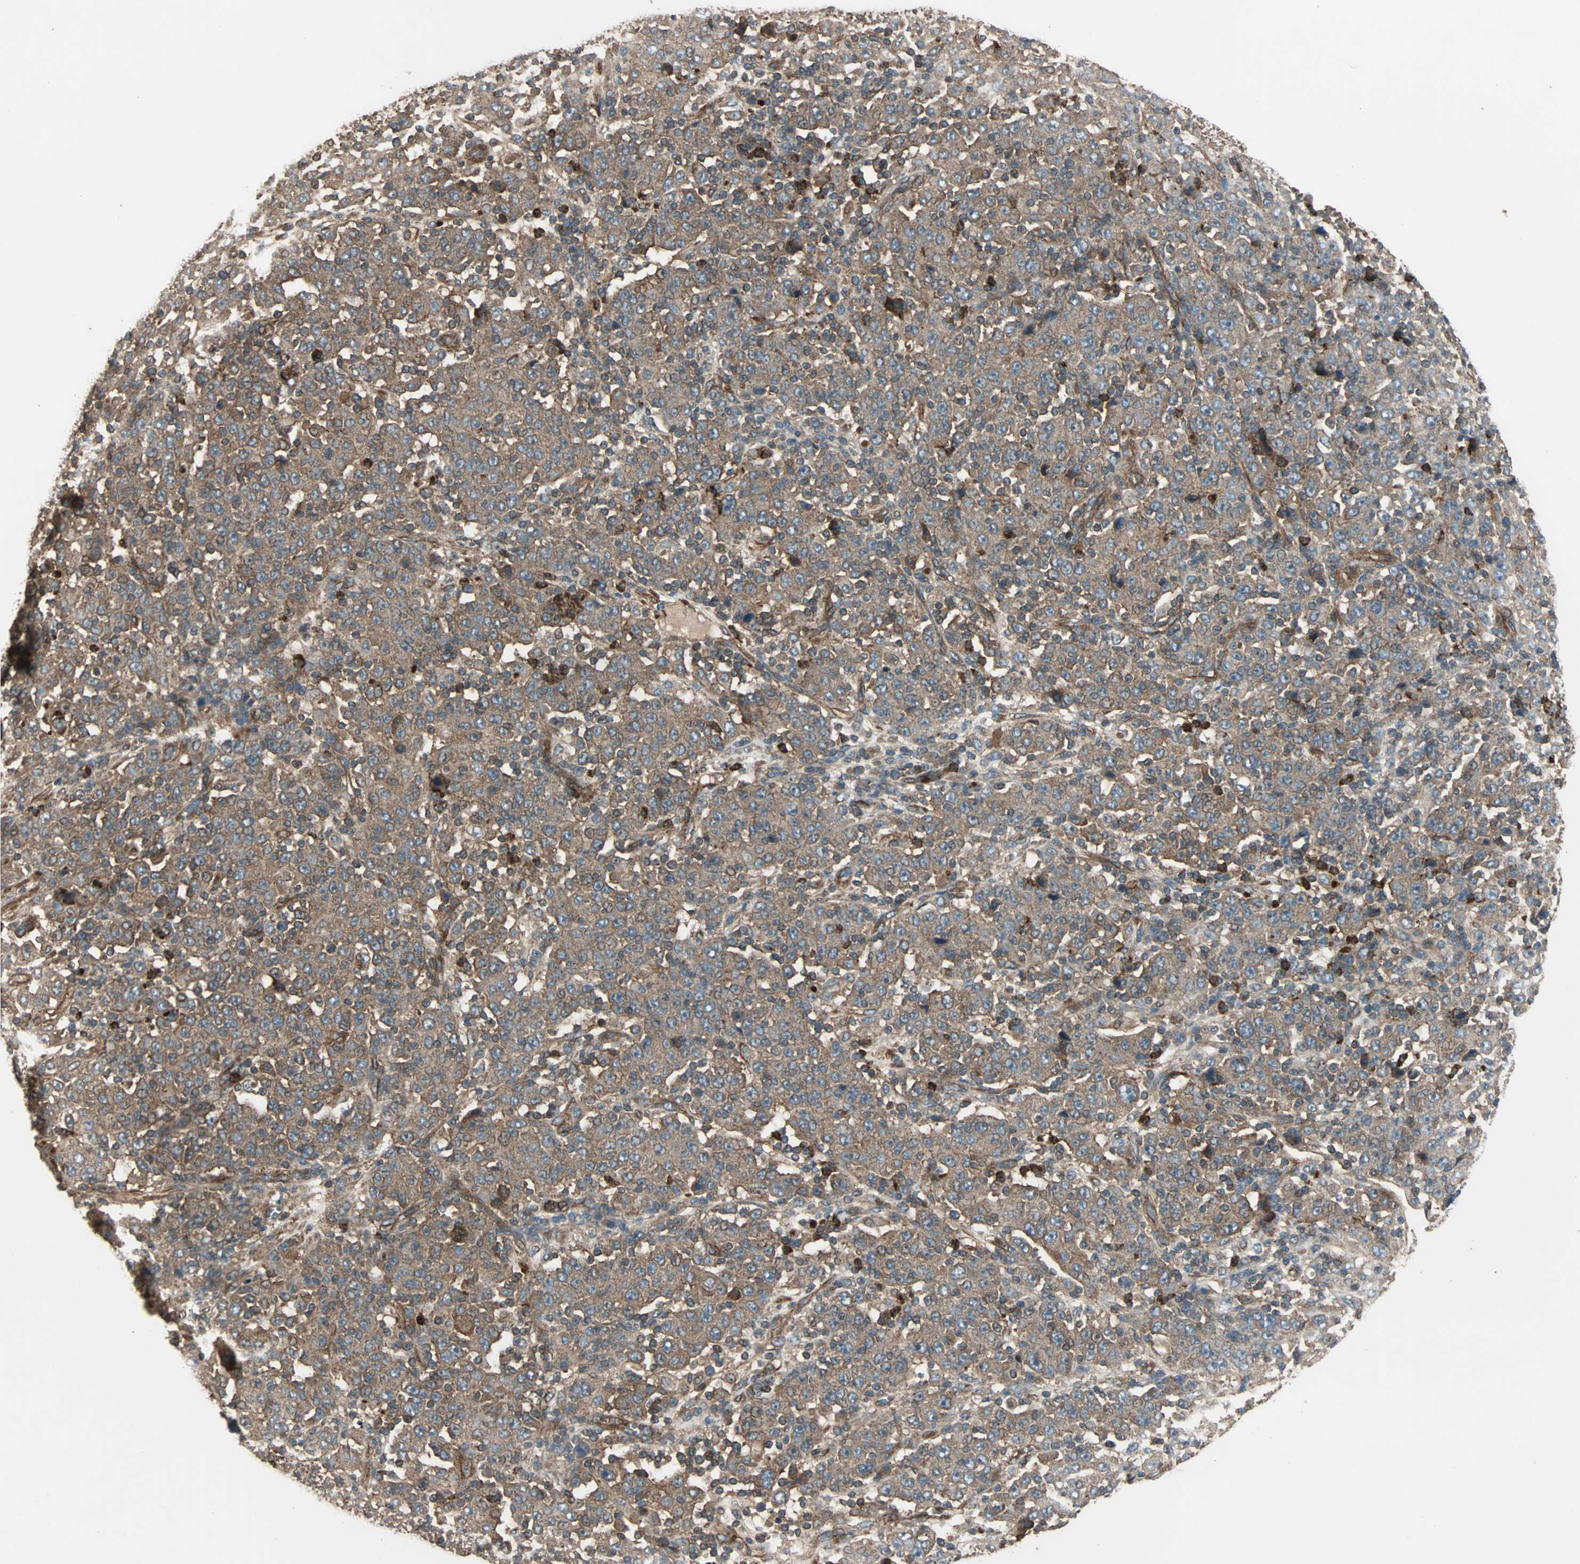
{"staining": {"intensity": "moderate", "quantity": ">75%", "location": "cytoplasmic/membranous"}, "tissue": "stomach cancer", "cell_type": "Tumor cells", "image_type": "cancer", "snomed": [{"axis": "morphology", "description": "Normal tissue, NOS"}, {"axis": "morphology", "description": "Adenocarcinoma, NOS"}, {"axis": "topography", "description": "Stomach, upper"}, {"axis": "topography", "description": "Stomach"}], "caption": "A high-resolution photomicrograph shows immunohistochemistry staining of stomach cancer, which displays moderate cytoplasmic/membranous positivity in about >75% of tumor cells.", "gene": "GCK", "patient": {"sex": "male", "age": 59}}